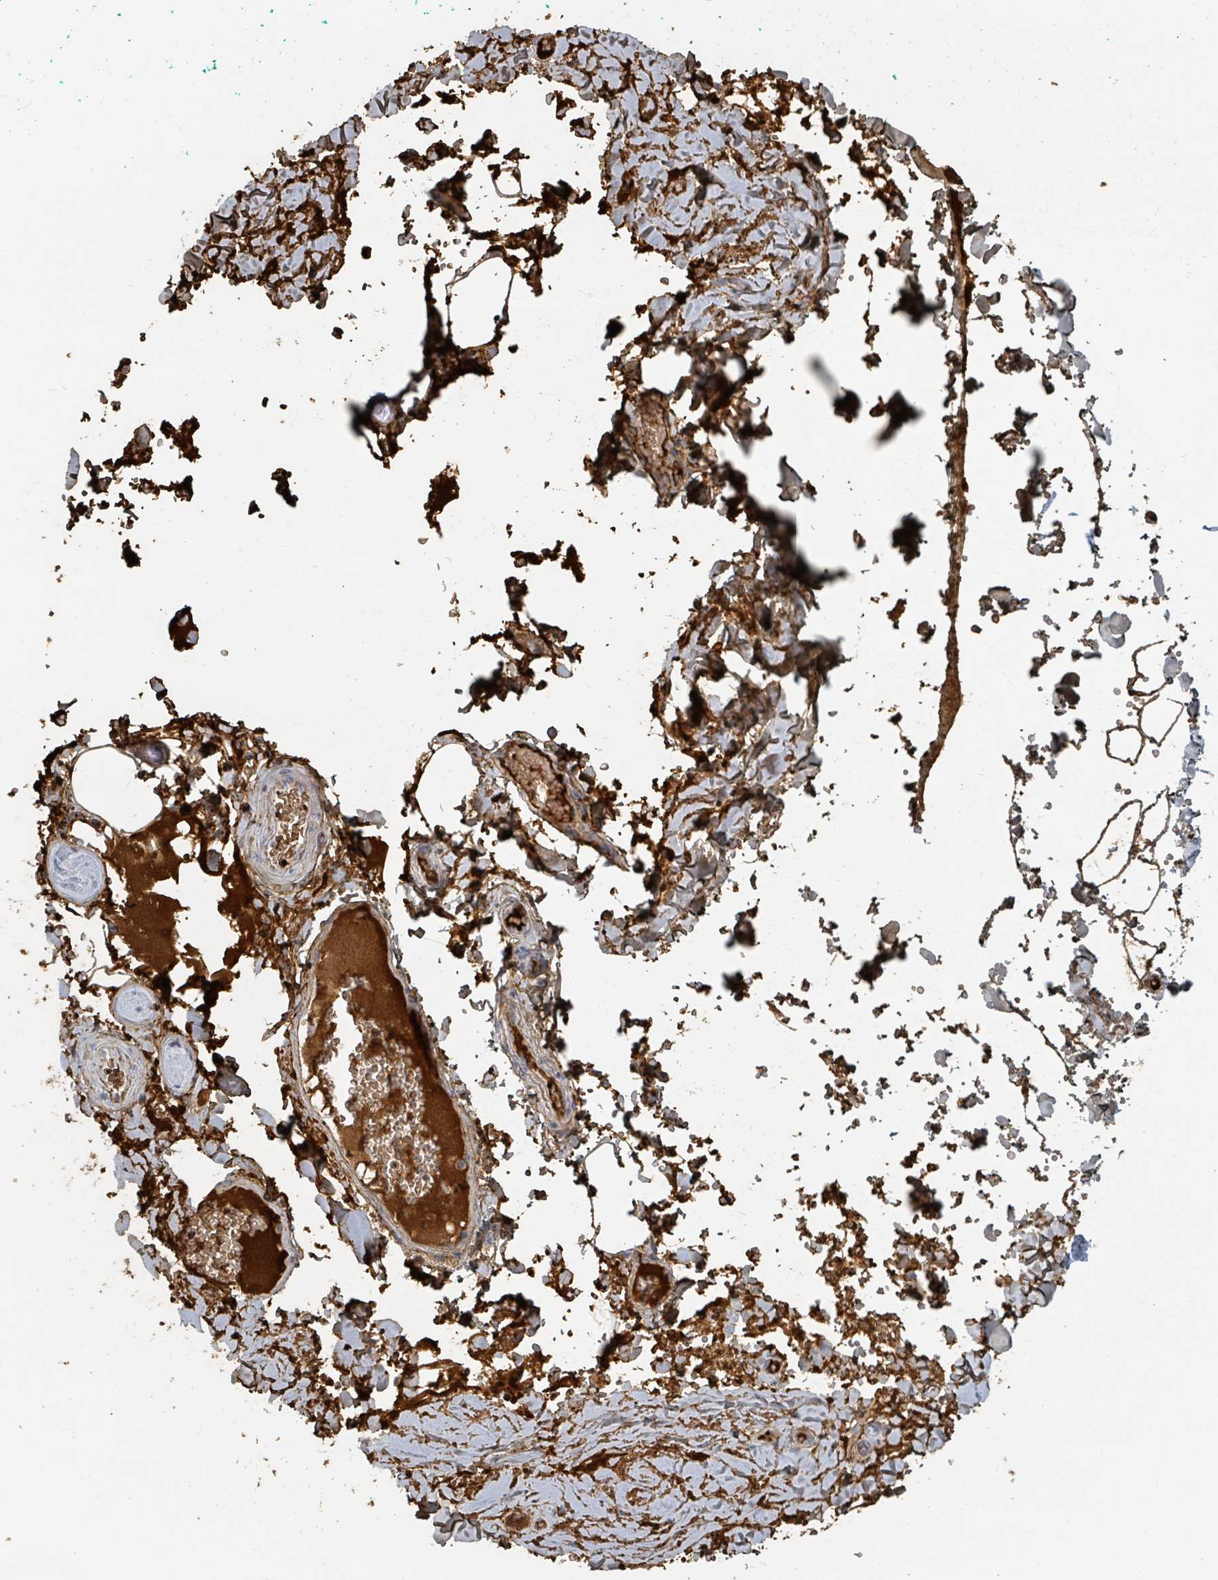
{"staining": {"intensity": "moderate", "quantity": ">75%", "location": "cytoplasmic/membranous"}, "tissue": "adipose tissue", "cell_type": "Adipocytes", "image_type": "normal", "snomed": [{"axis": "morphology", "description": "Normal tissue, NOS"}, {"axis": "topography", "description": "Rectum"}, {"axis": "topography", "description": "Peripheral nerve tissue"}], "caption": "Moderate cytoplasmic/membranous protein positivity is seen in approximately >75% of adipocytes in adipose tissue.", "gene": "TRPC4AP", "patient": {"sex": "female", "age": 69}}